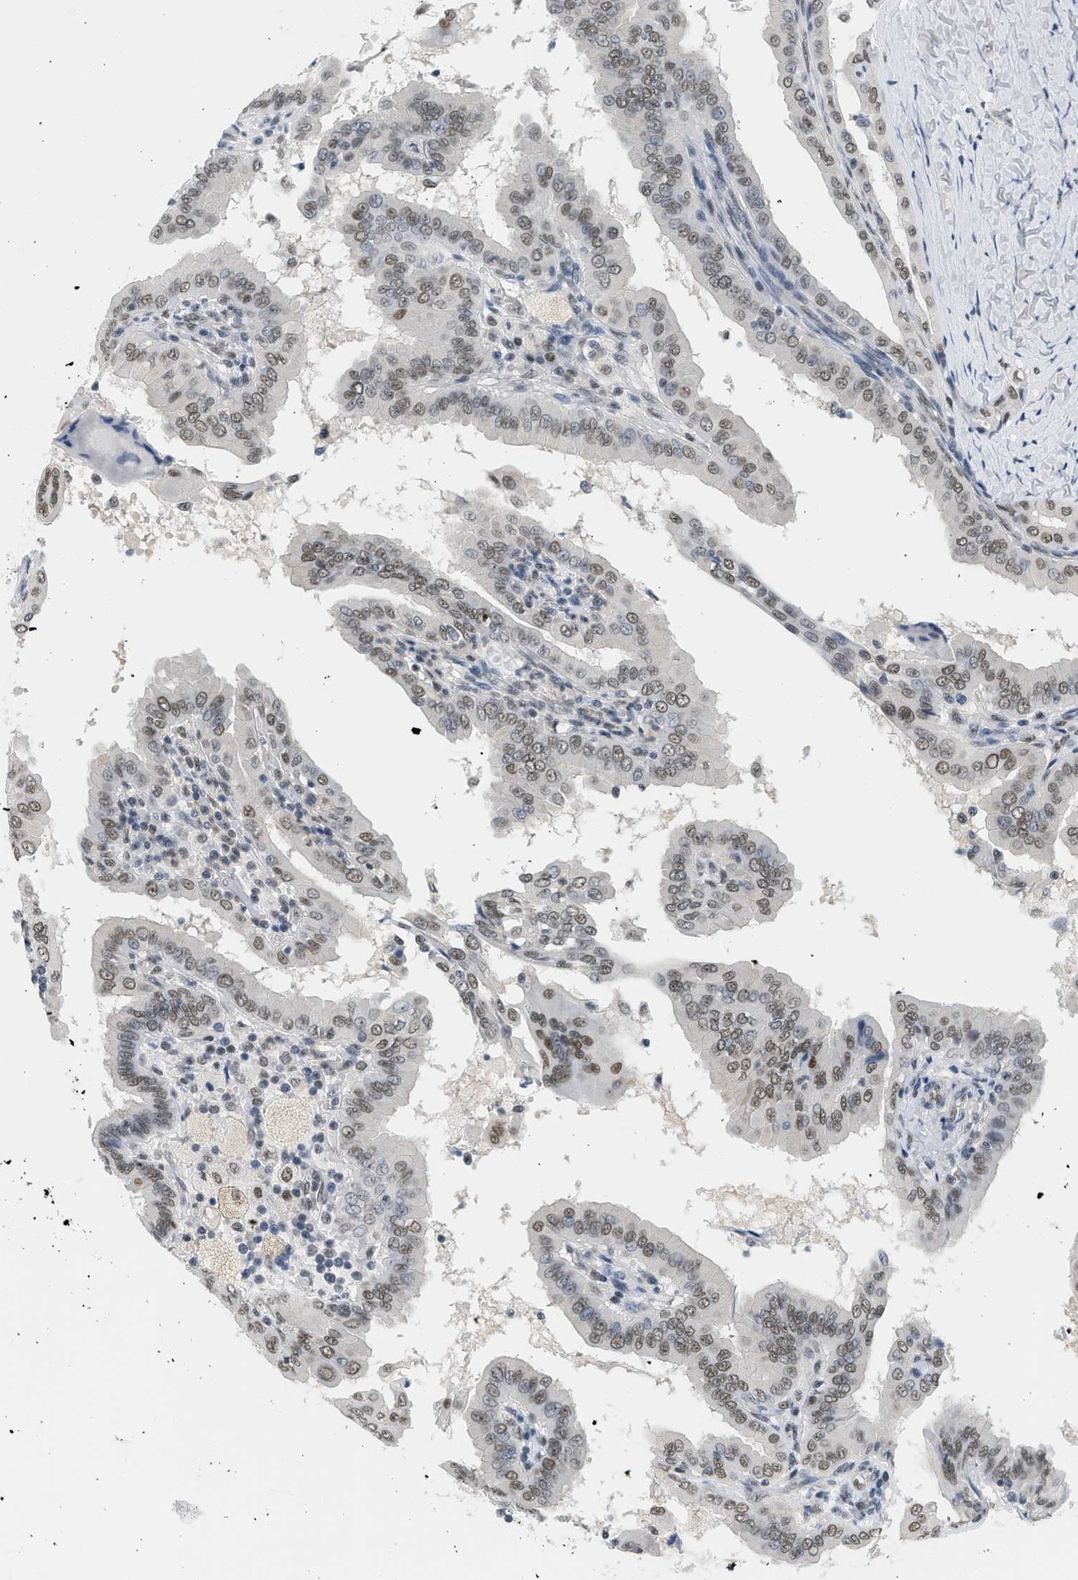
{"staining": {"intensity": "weak", "quantity": ">75%", "location": "nuclear"}, "tissue": "thyroid cancer", "cell_type": "Tumor cells", "image_type": "cancer", "snomed": [{"axis": "morphology", "description": "Papillary adenocarcinoma, NOS"}, {"axis": "topography", "description": "Thyroid gland"}], "caption": "Thyroid papillary adenocarcinoma stained with a protein marker displays weak staining in tumor cells.", "gene": "HIPK1", "patient": {"sex": "male", "age": 33}}